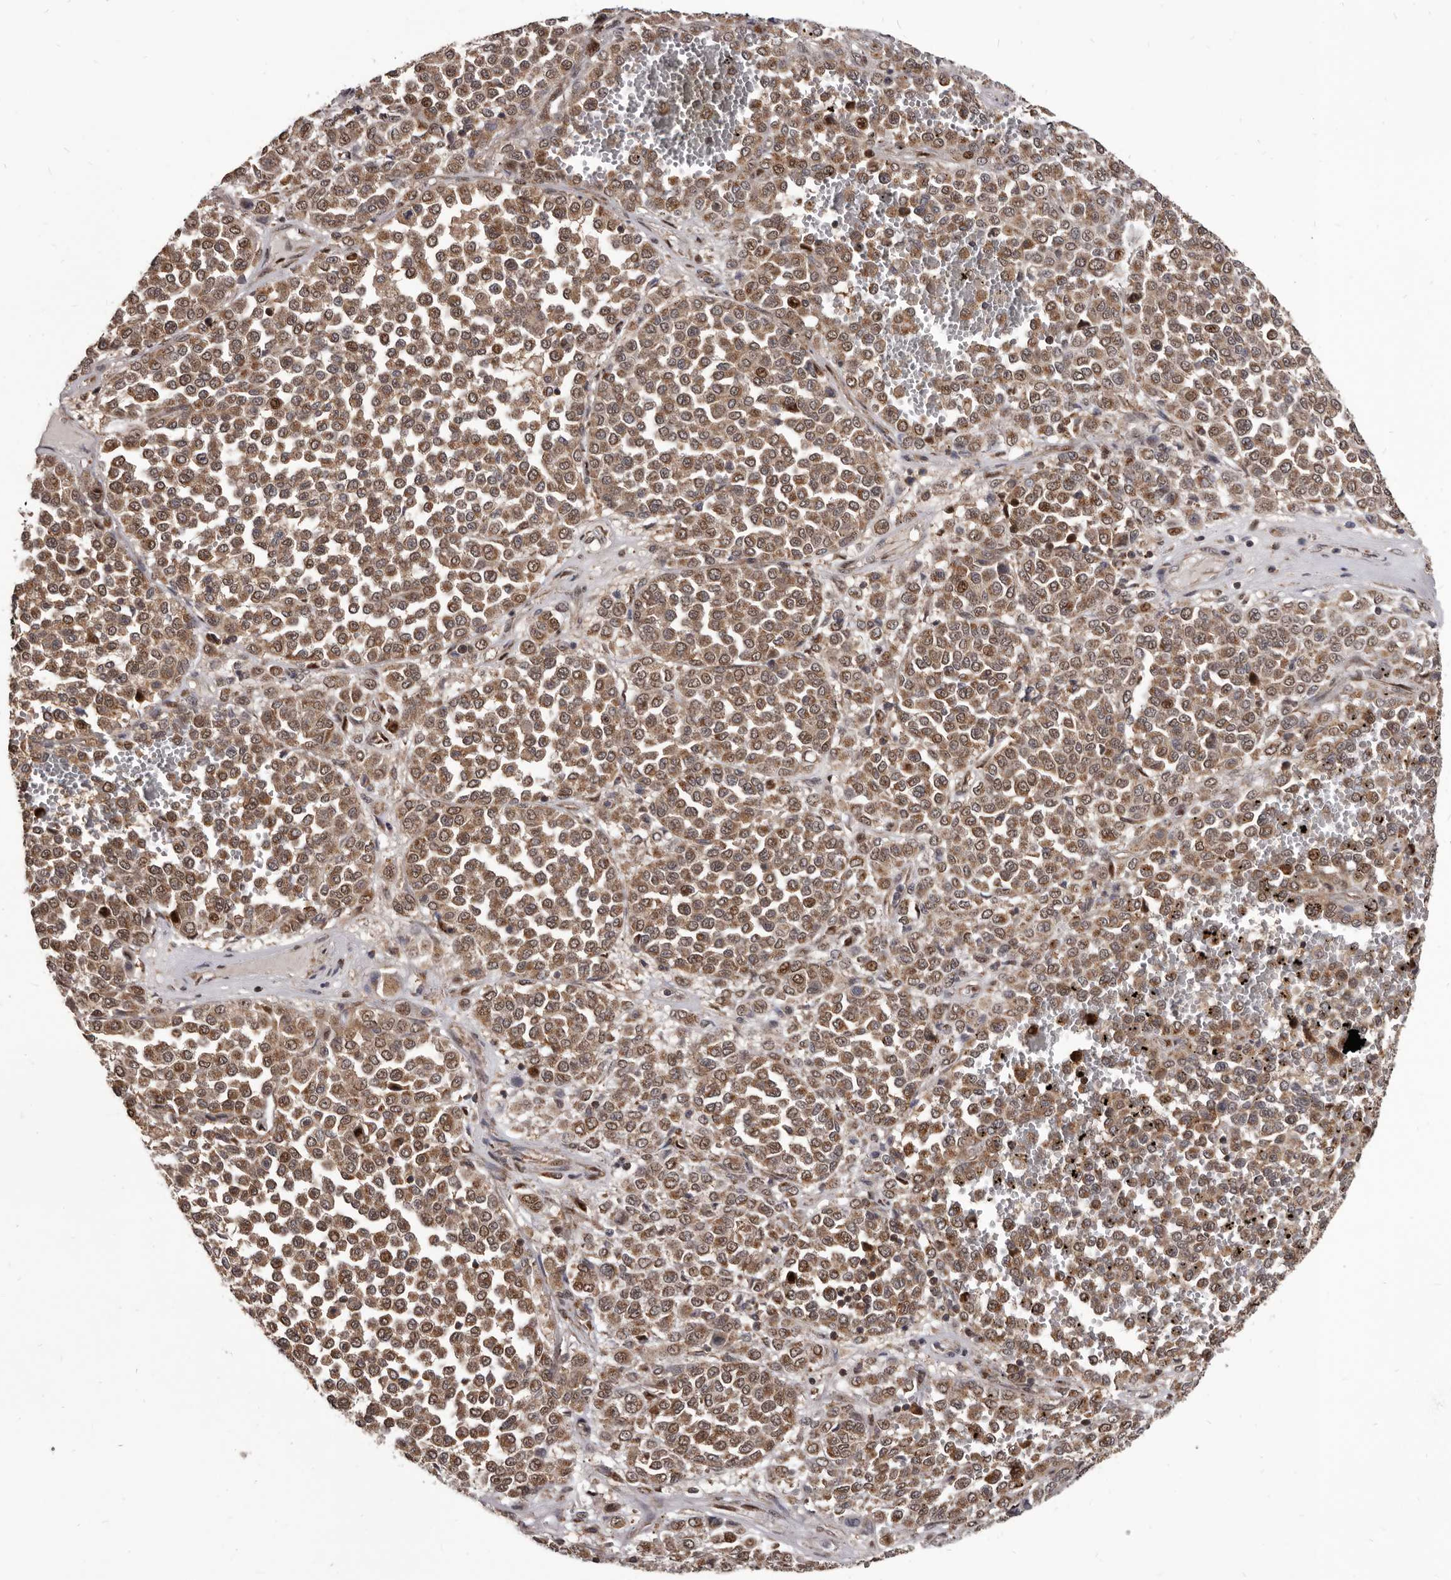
{"staining": {"intensity": "moderate", "quantity": ">75%", "location": "cytoplasmic/membranous"}, "tissue": "melanoma", "cell_type": "Tumor cells", "image_type": "cancer", "snomed": [{"axis": "morphology", "description": "Malignant melanoma, Metastatic site"}, {"axis": "topography", "description": "Pancreas"}], "caption": "High-power microscopy captured an immunohistochemistry micrograph of malignant melanoma (metastatic site), revealing moderate cytoplasmic/membranous expression in approximately >75% of tumor cells. (IHC, brightfield microscopy, high magnification).", "gene": "MAP3K14", "patient": {"sex": "female", "age": 30}}